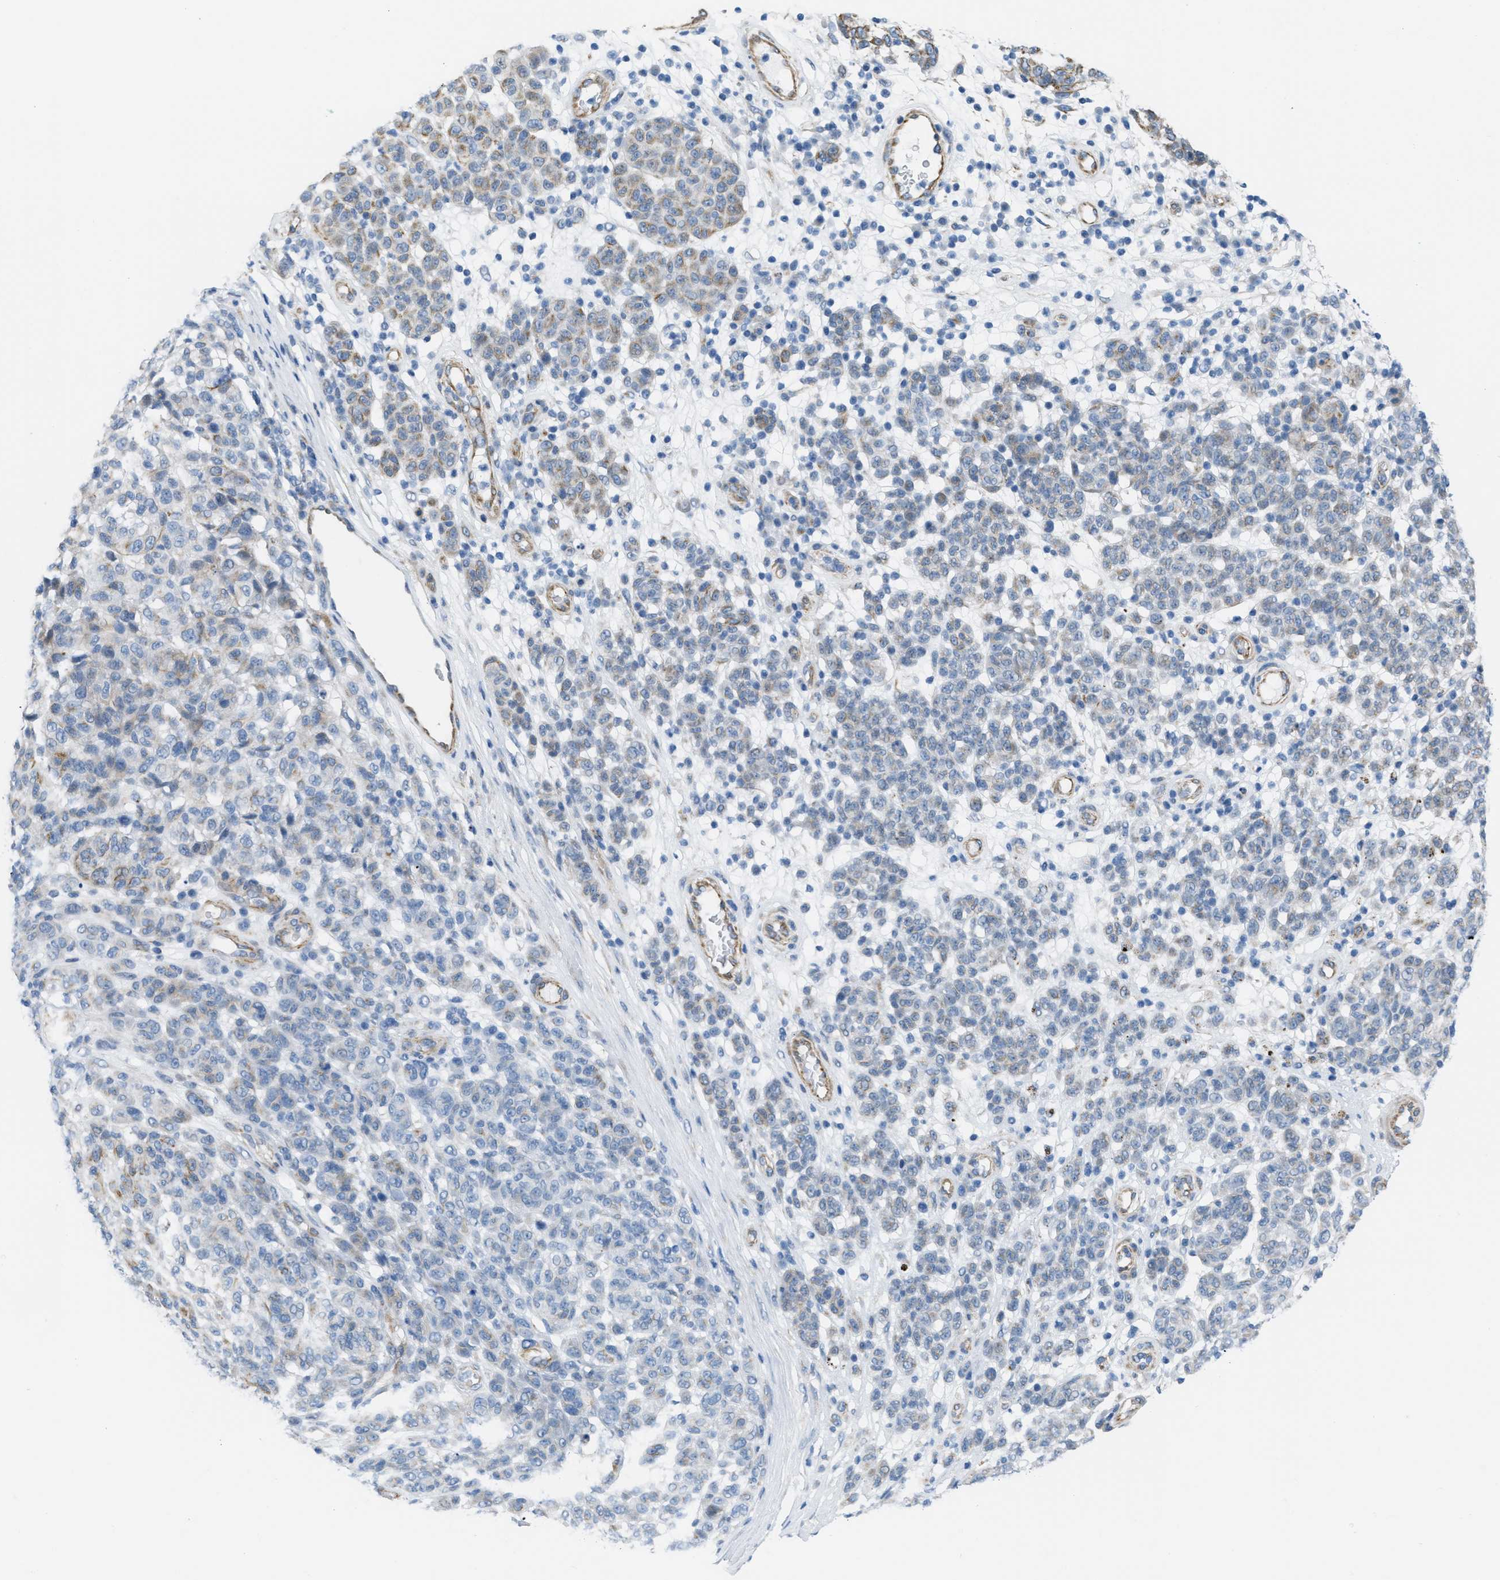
{"staining": {"intensity": "weak", "quantity": "<25%", "location": "cytoplasmic/membranous"}, "tissue": "melanoma", "cell_type": "Tumor cells", "image_type": "cancer", "snomed": [{"axis": "morphology", "description": "Malignant melanoma, NOS"}, {"axis": "topography", "description": "Skin"}], "caption": "Protein analysis of malignant melanoma exhibits no significant staining in tumor cells.", "gene": "SLC12A1", "patient": {"sex": "male", "age": 59}}